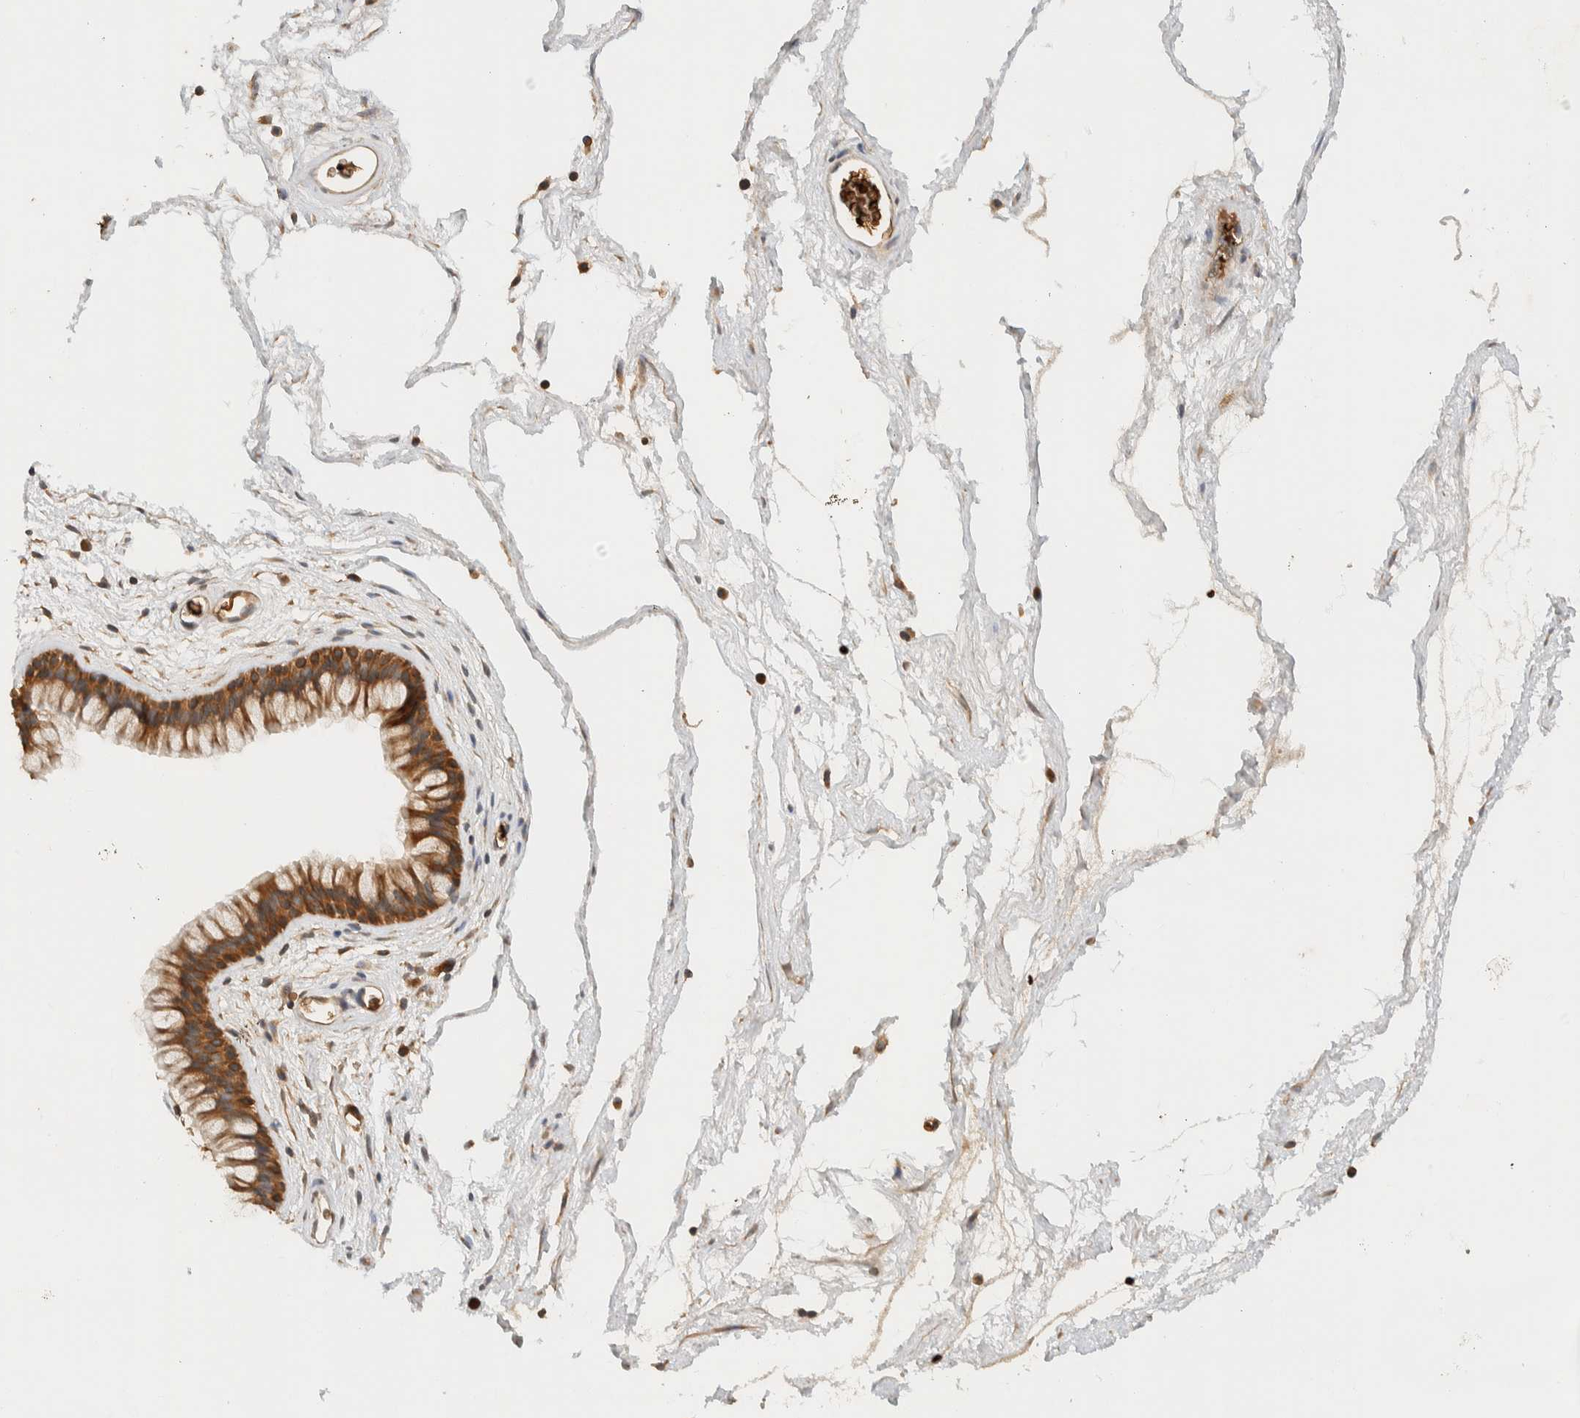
{"staining": {"intensity": "strong", "quantity": ">75%", "location": "cytoplasmic/membranous"}, "tissue": "nasopharynx", "cell_type": "Respiratory epithelial cells", "image_type": "normal", "snomed": [{"axis": "morphology", "description": "Normal tissue, NOS"}, {"axis": "morphology", "description": "Inflammation, NOS"}, {"axis": "topography", "description": "Nasopharynx"}], "caption": "The immunohistochemical stain highlights strong cytoplasmic/membranous positivity in respiratory epithelial cells of unremarkable nasopharynx. The staining was performed using DAB to visualize the protein expression in brown, while the nuclei were stained in blue with hematoxylin (Magnification: 20x).", "gene": "TTI2", "patient": {"sex": "male", "age": 48}}